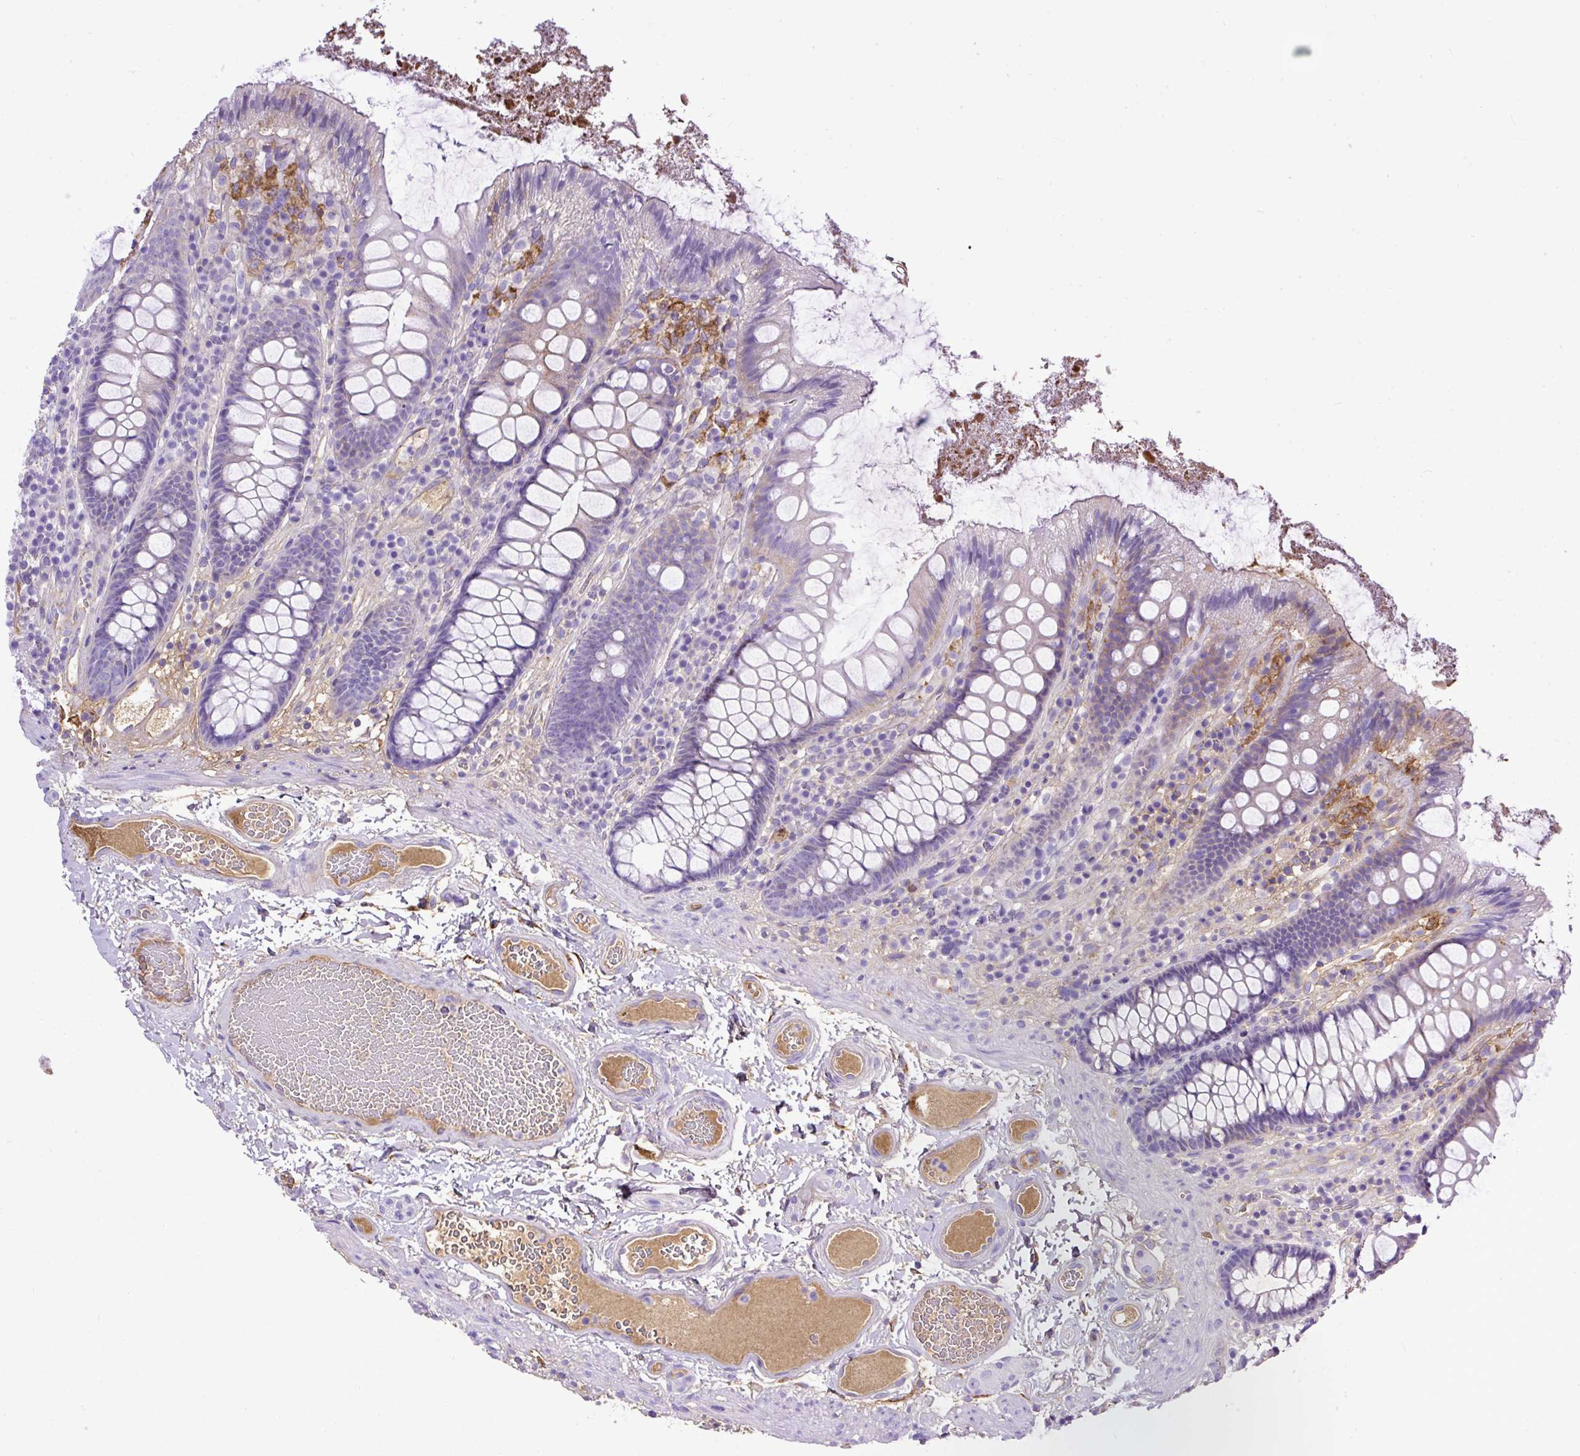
{"staining": {"intensity": "negative", "quantity": "none", "location": "none"}, "tissue": "colon", "cell_type": "Endothelial cells", "image_type": "normal", "snomed": [{"axis": "morphology", "description": "Normal tissue, NOS"}, {"axis": "topography", "description": "Colon"}], "caption": "The IHC micrograph has no significant expression in endothelial cells of colon.", "gene": "CLEC3B", "patient": {"sex": "male", "age": 84}}